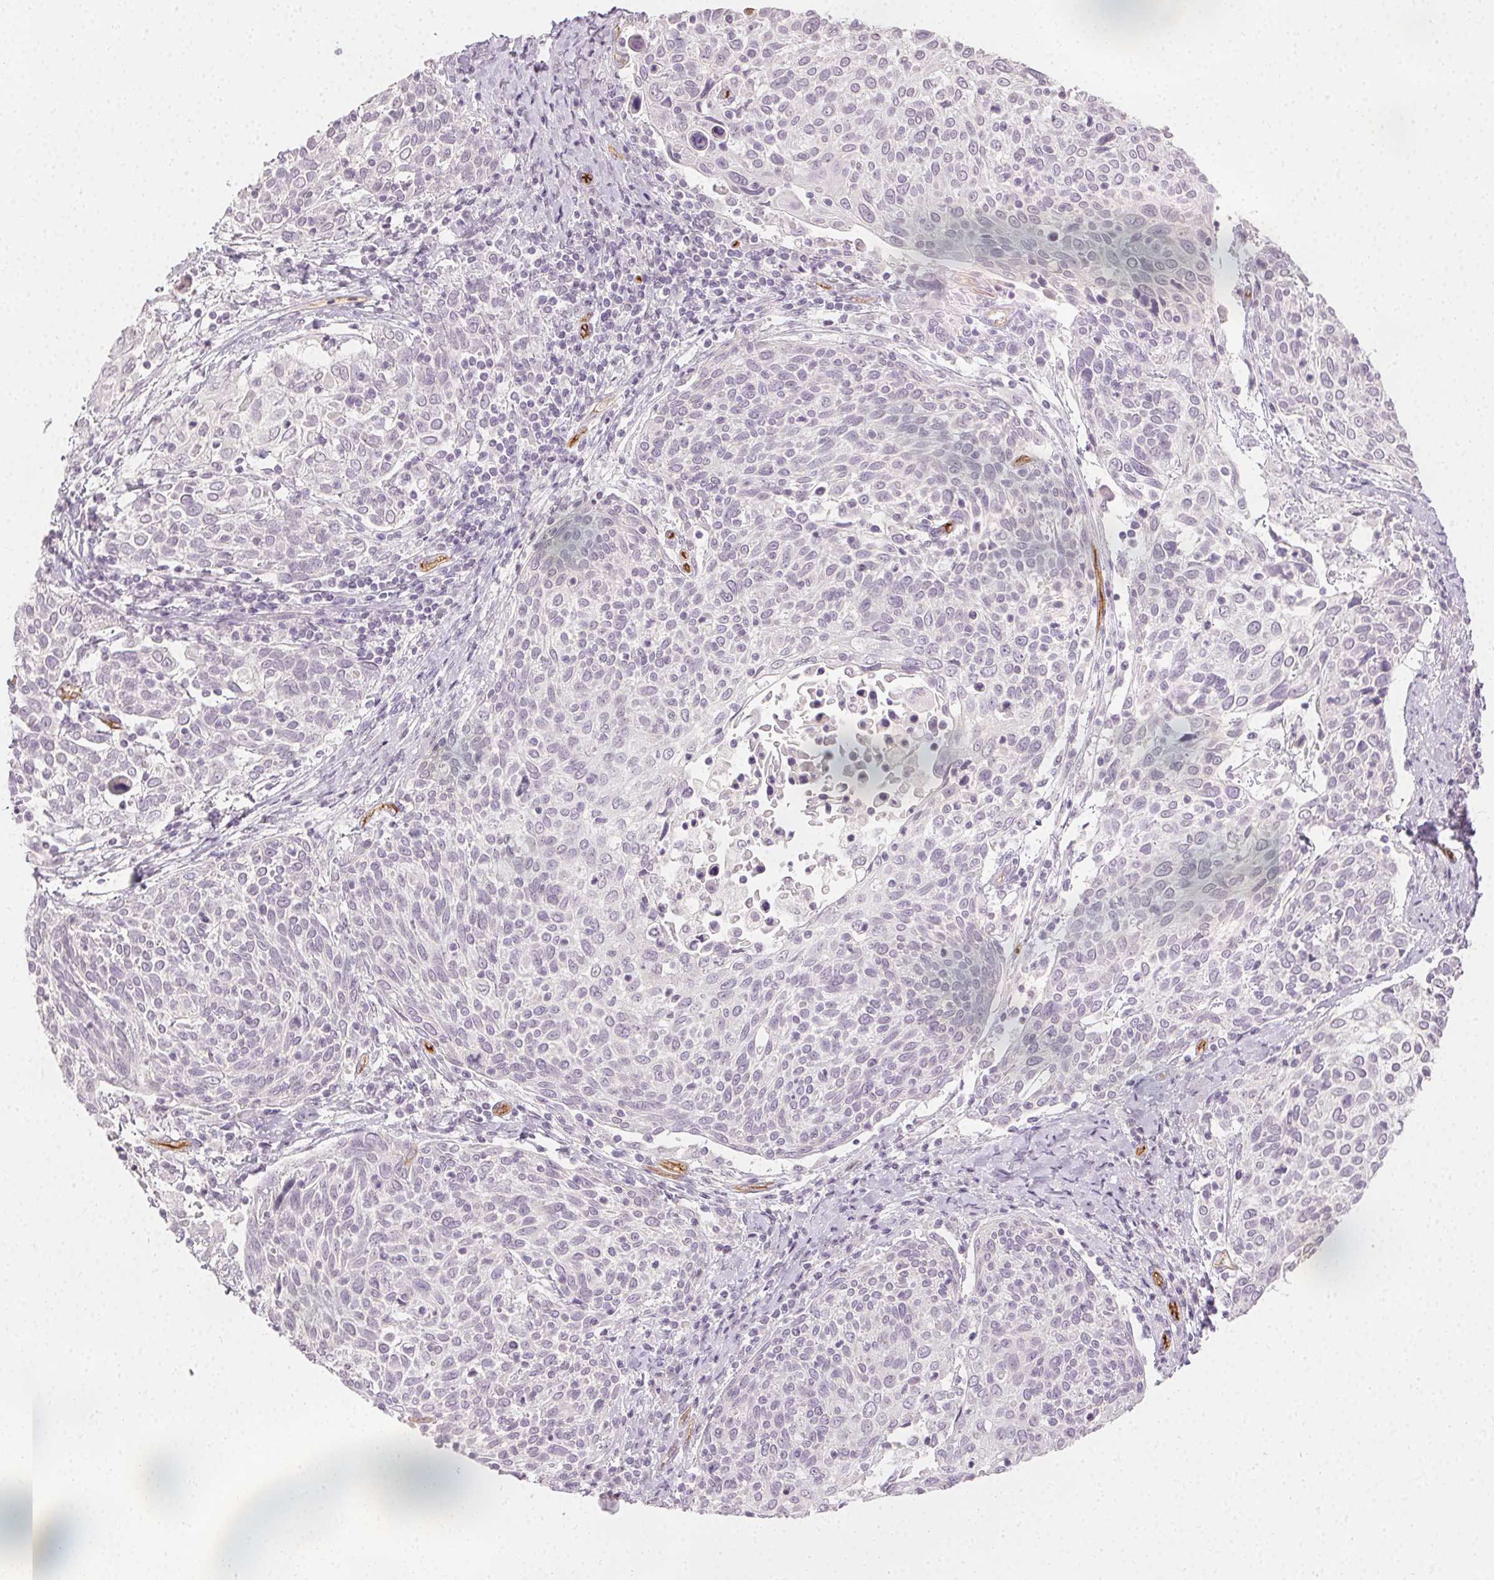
{"staining": {"intensity": "negative", "quantity": "none", "location": "none"}, "tissue": "cervical cancer", "cell_type": "Tumor cells", "image_type": "cancer", "snomed": [{"axis": "morphology", "description": "Squamous cell carcinoma, NOS"}, {"axis": "topography", "description": "Cervix"}], "caption": "An IHC image of cervical cancer is shown. There is no staining in tumor cells of cervical cancer.", "gene": "PODXL", "patient": {"sex": "female", "age": 61}}